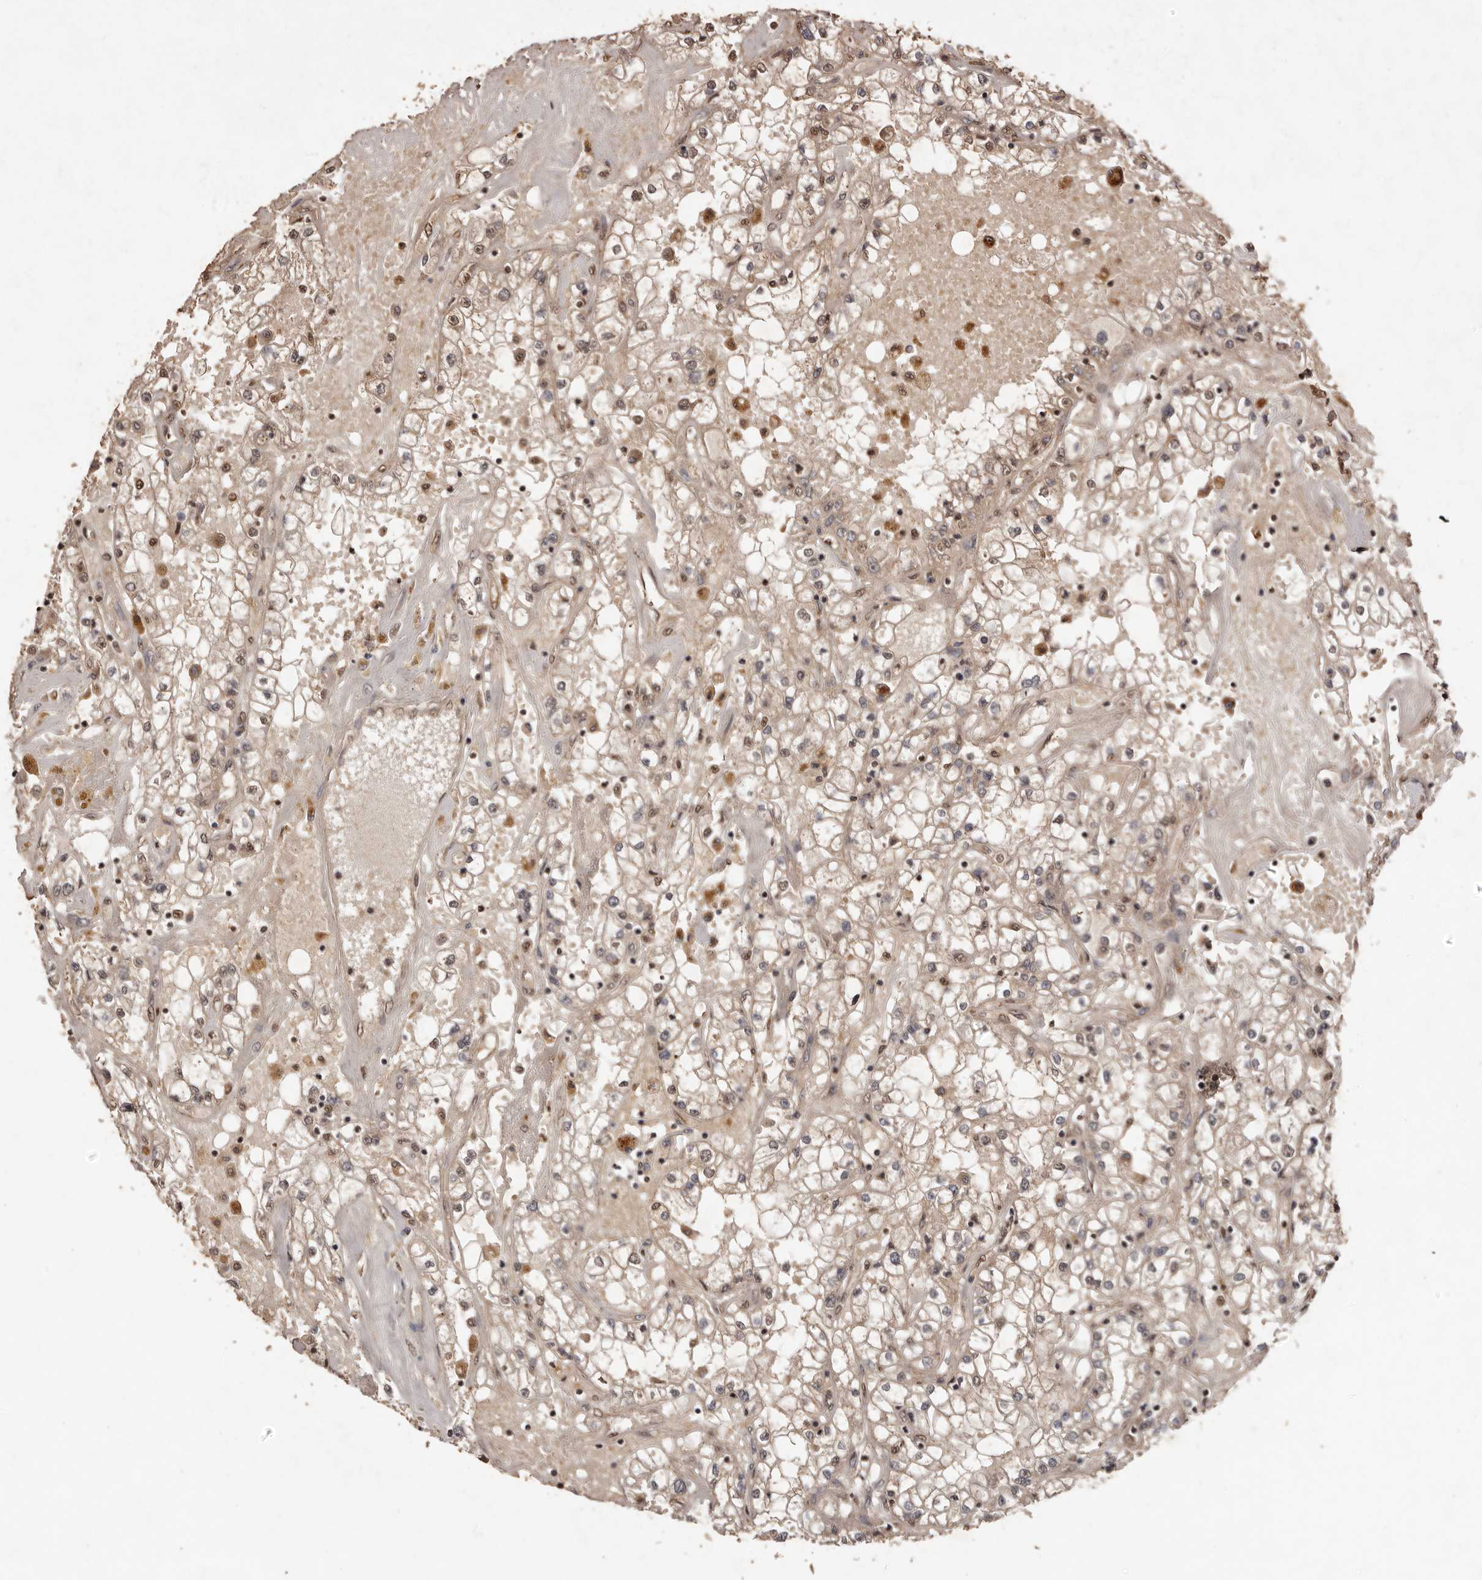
{"staining": {"intensity": "weak", "quantity": ">75%", "location": "cytoplasmic/membranous,nuclear"}, "tissue": "renal cancer", "cell_type": "Tumor cells", "image_type": "cancer", "snomed": [{"axis": "morphology", "description": "Adenocarcinoma, NOS"}, {"axis": "topography", "description": "Kidney"}], "caption": "This photomicrograph reveals renal cancer (adenocarcinoma) stained with immunohistochemistry (IHC) to label a protein in brown. The cytoplasmic/membranous and nuclear of tumor cells show weak positivity for the protein. Nuclei are counter-stained blue.", "gene": "NOTCH1", "patient": {"sex": "male", "age": 56}}